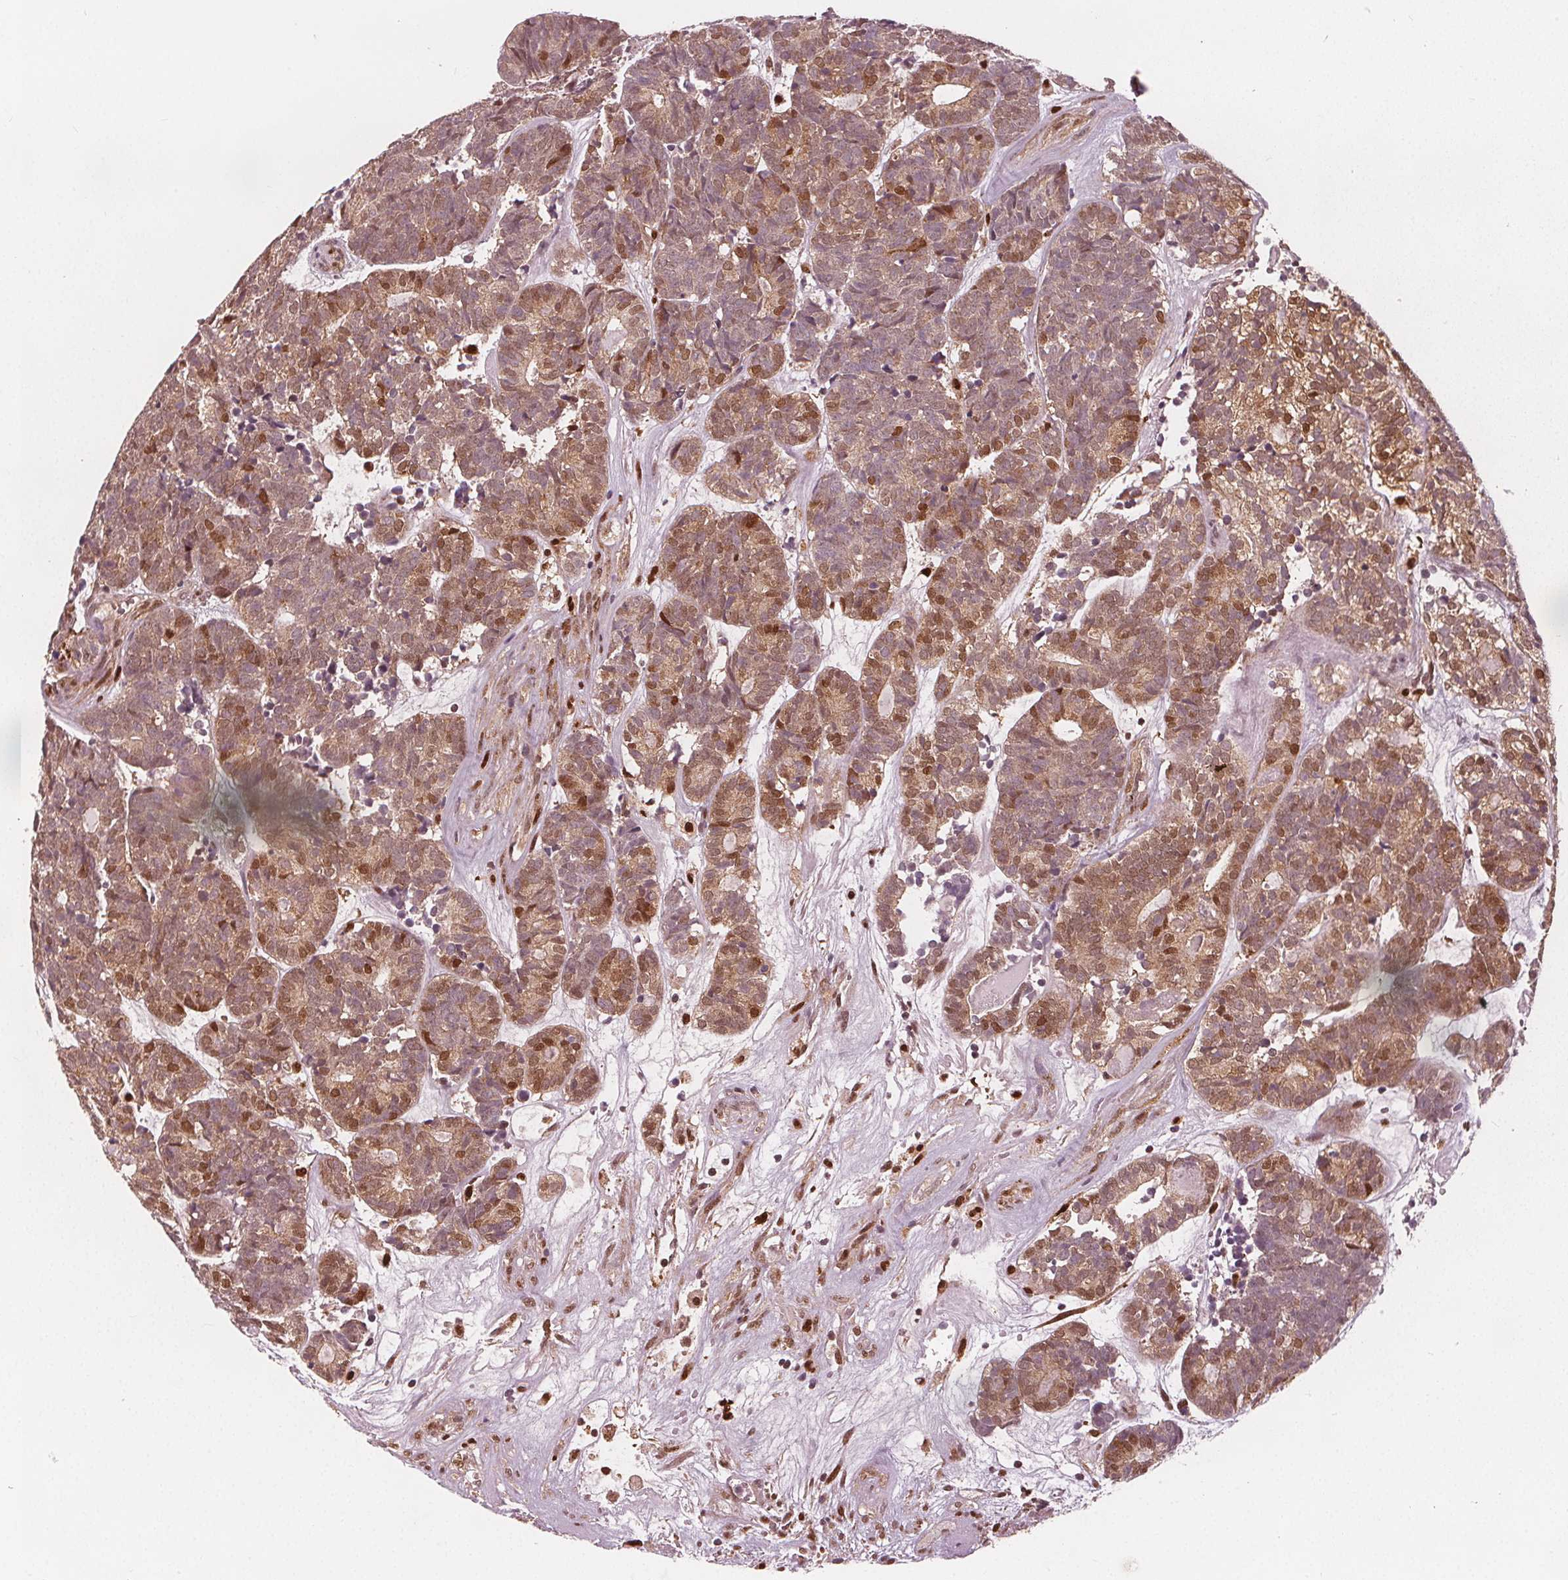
{"staining": {"intensity": "moderate", "quantity": "25%-75%", "location": "cytoplasmic/membranous,nuclear"}, "tissue": "head and neck cancer", "cell_type": "Tumor cells", "image_type": "cancer", "snomed": [{"axis": "morphology", "description": "Adenocarcinoma, NOS"}, {"axis": "topography", "description": "Head-Neck"}], "caption": "Head and neck cancer tissue displays moderate cytoplasmic/membranous and nuclear expression in approximately 25%-75% of tumor cells, visualized by immunohistochemistry. (DAB = brown stain, brightfield microscopy at high magnification).", "gene": "SQSTM1", "patient": {"sex": "female", "age": 81}}